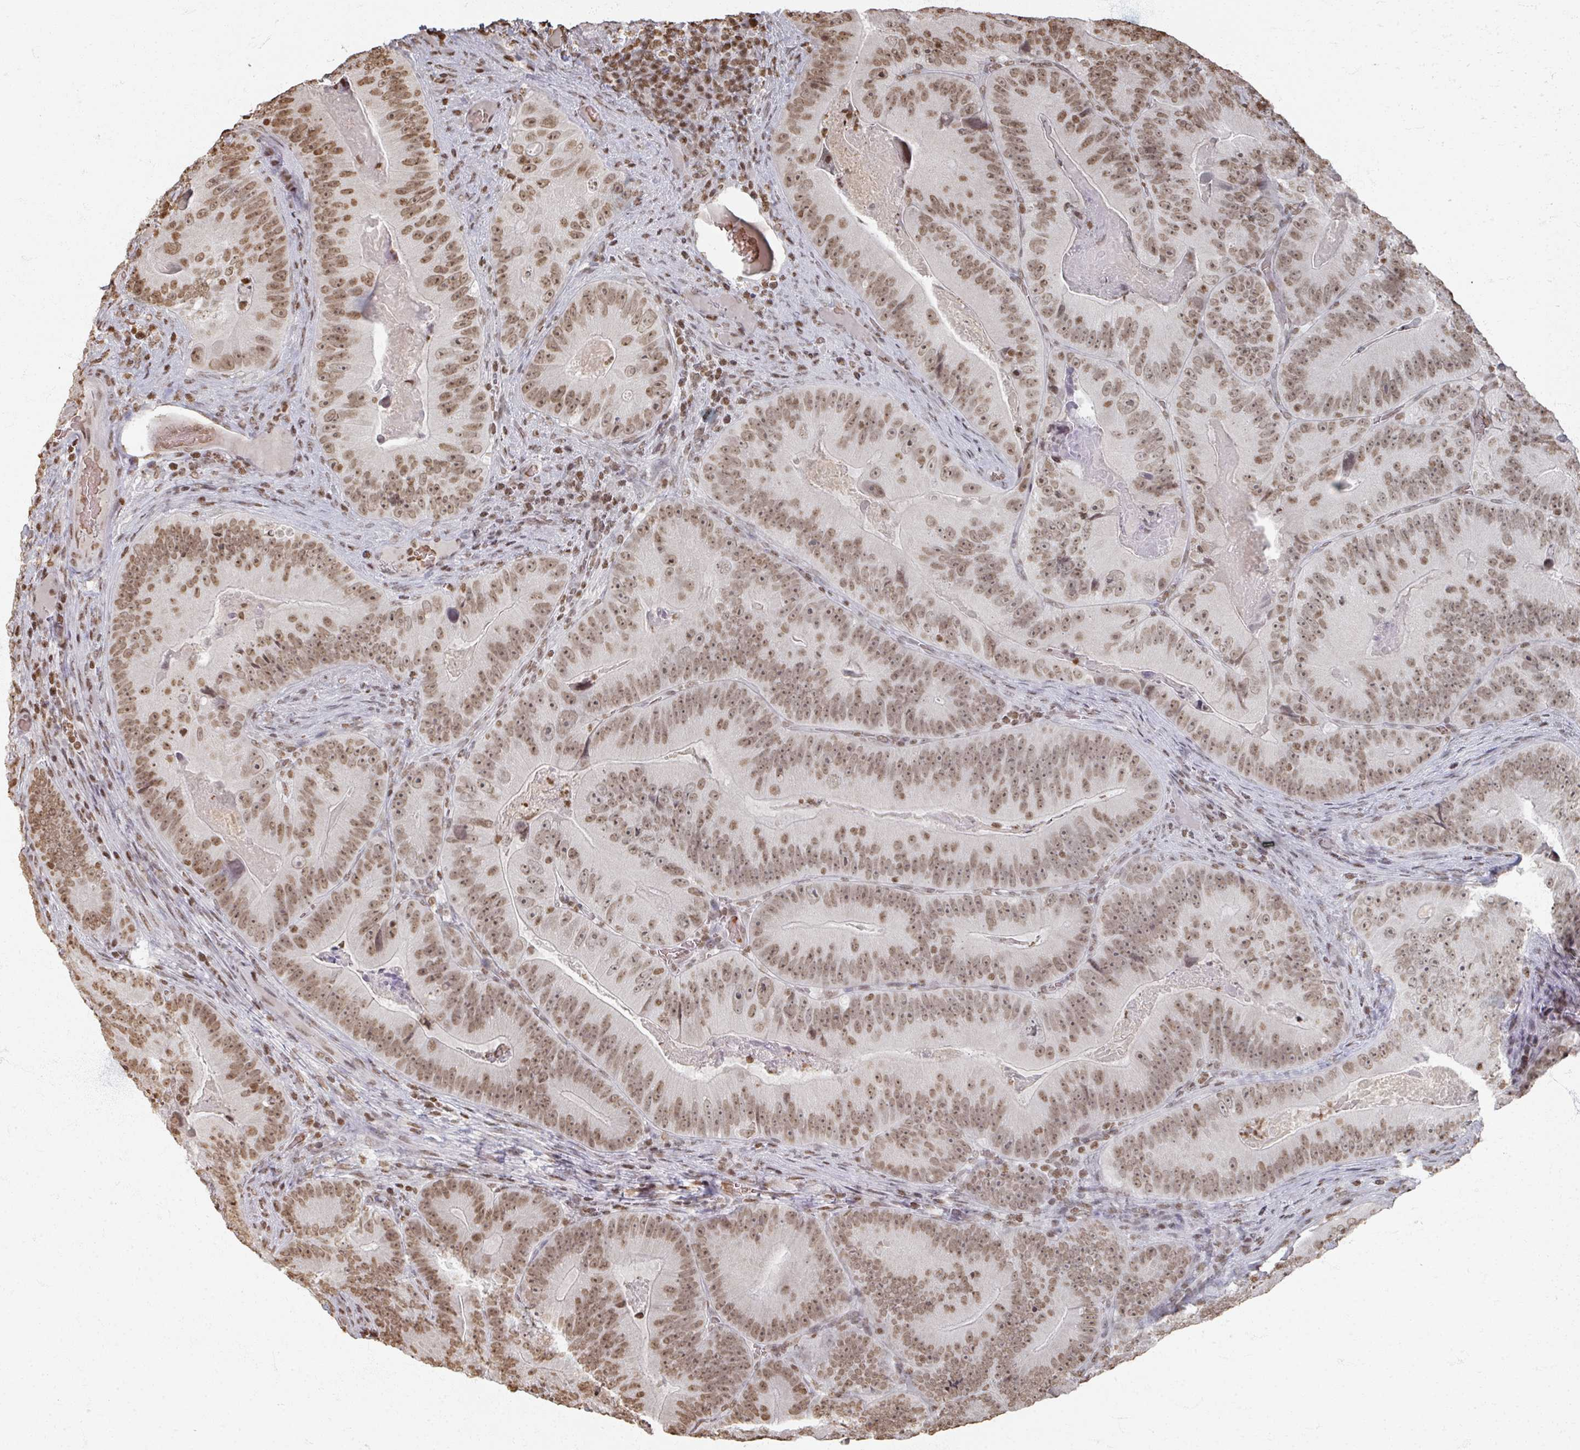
{"staining": {"intensity": "moderate", "quantity": ">75%", "location": "nuclear"}, "tissue": "colorectal cancer", "cell_type": "Tumor cells", "image_type": "cancer", "snomed": [{"axis": "morphology", "description": "Adenocarcinoma, NOS"}, {"axis": "topography", "description": "Colon"}], "caption": "This is a micrograph of immunohistochemistry (IHC) staining of colorectal cancer (adenocarcinoma), which shows moderate positivity in the nuclear of tumor cells.", "gene": "DCUN1D5", "patient": {"sex": "female", "age": 86}}